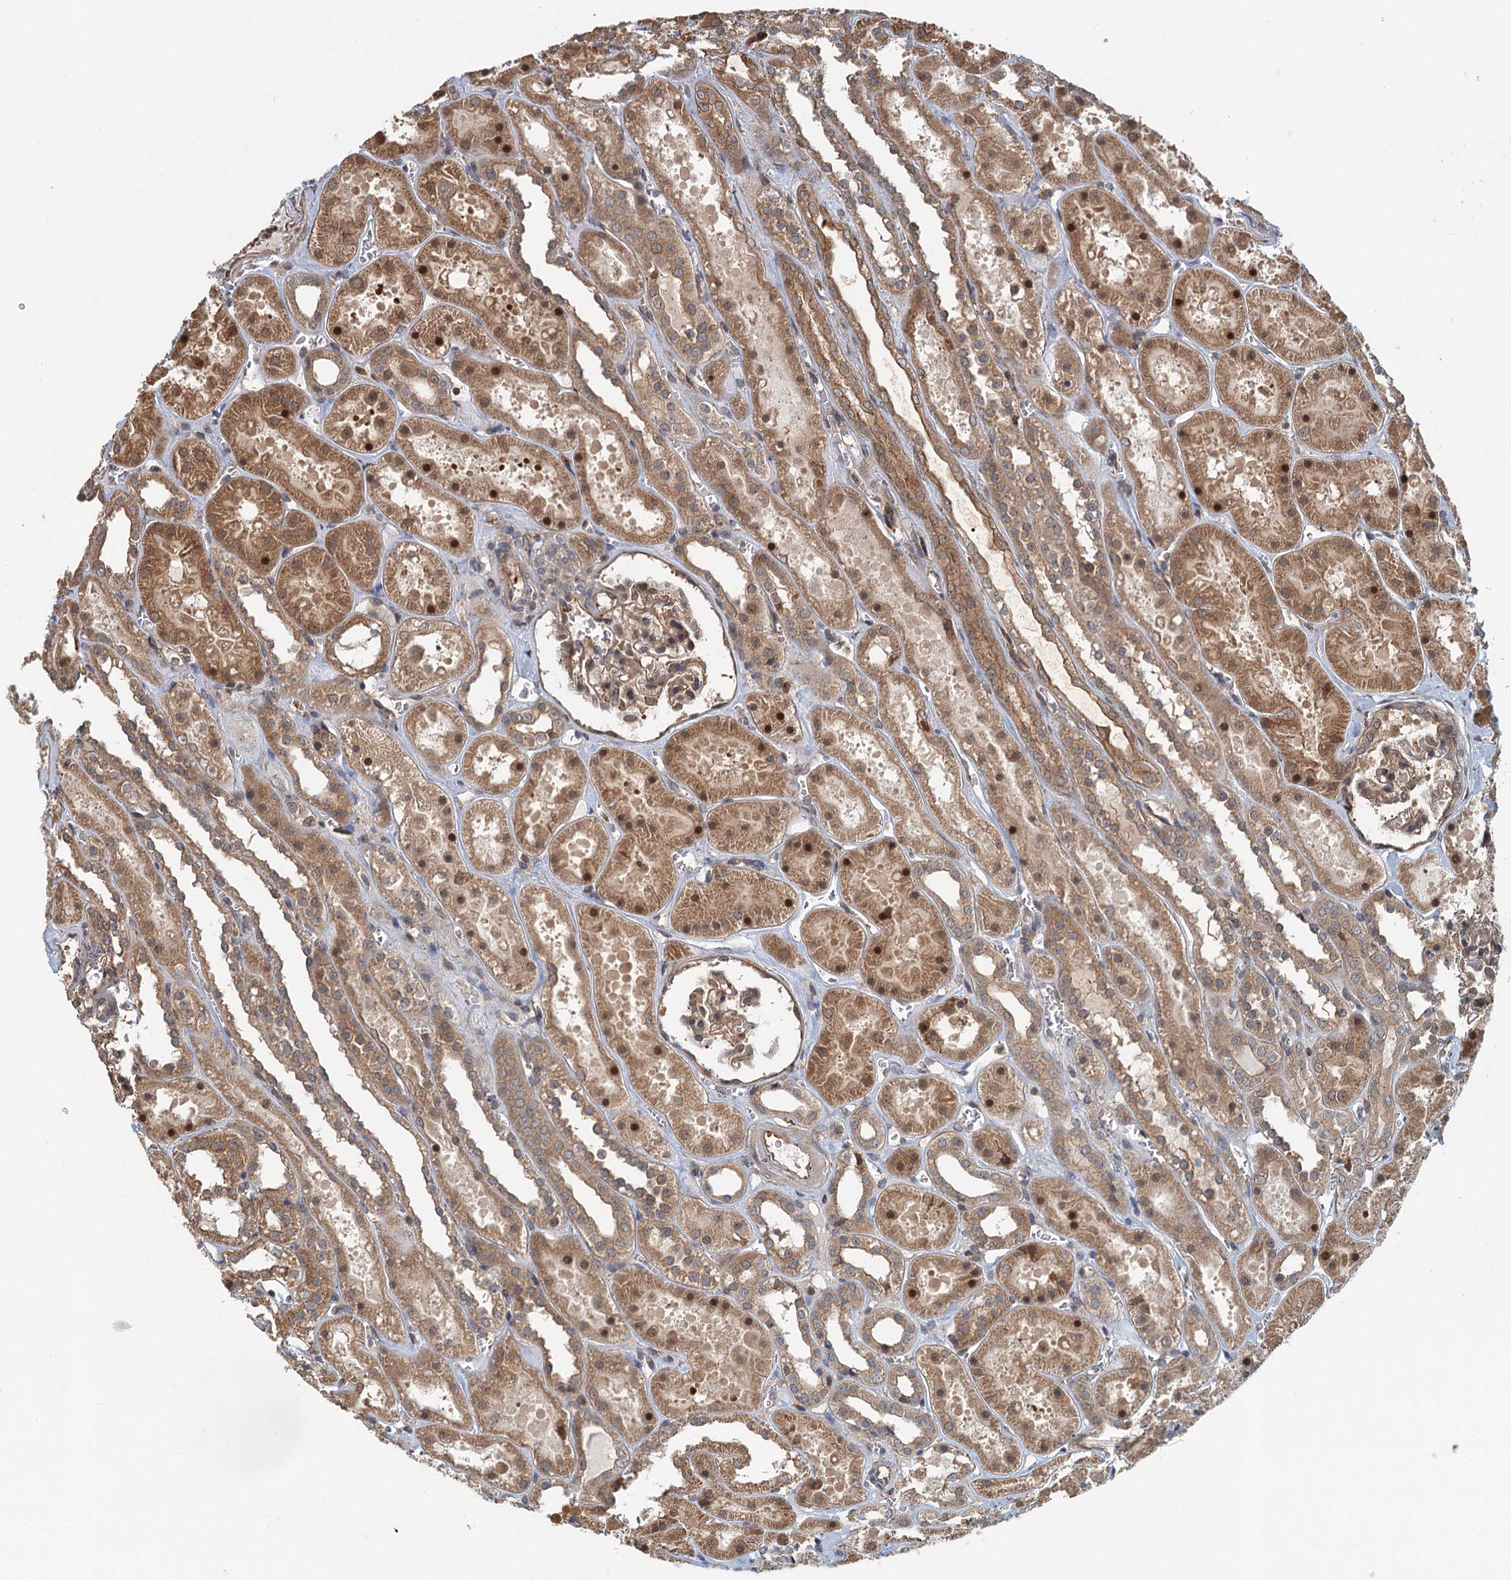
{"staining": {"intensity": "moderate", "quantity": ">75%", "location": "cytoplasmic/membranous"}, "tissue": "kidney", "cell_type": "Cells in glomeruli", "image_type": "normal", "snomed": [{"axis": "morphology", "description": "Normal tissue, NOS"}, {"axis": "topography", "description": "Kidney"}], "caption": "IHC (DAB (3,3'-diaminobenzidine)) staining of normal kidney displays moderate cytoplasmic/membranous protein positivity in approximately >75% of cells in glomeruli.", "gene": "ZNF527", "patient": {"sex": "female", "age": 41}}